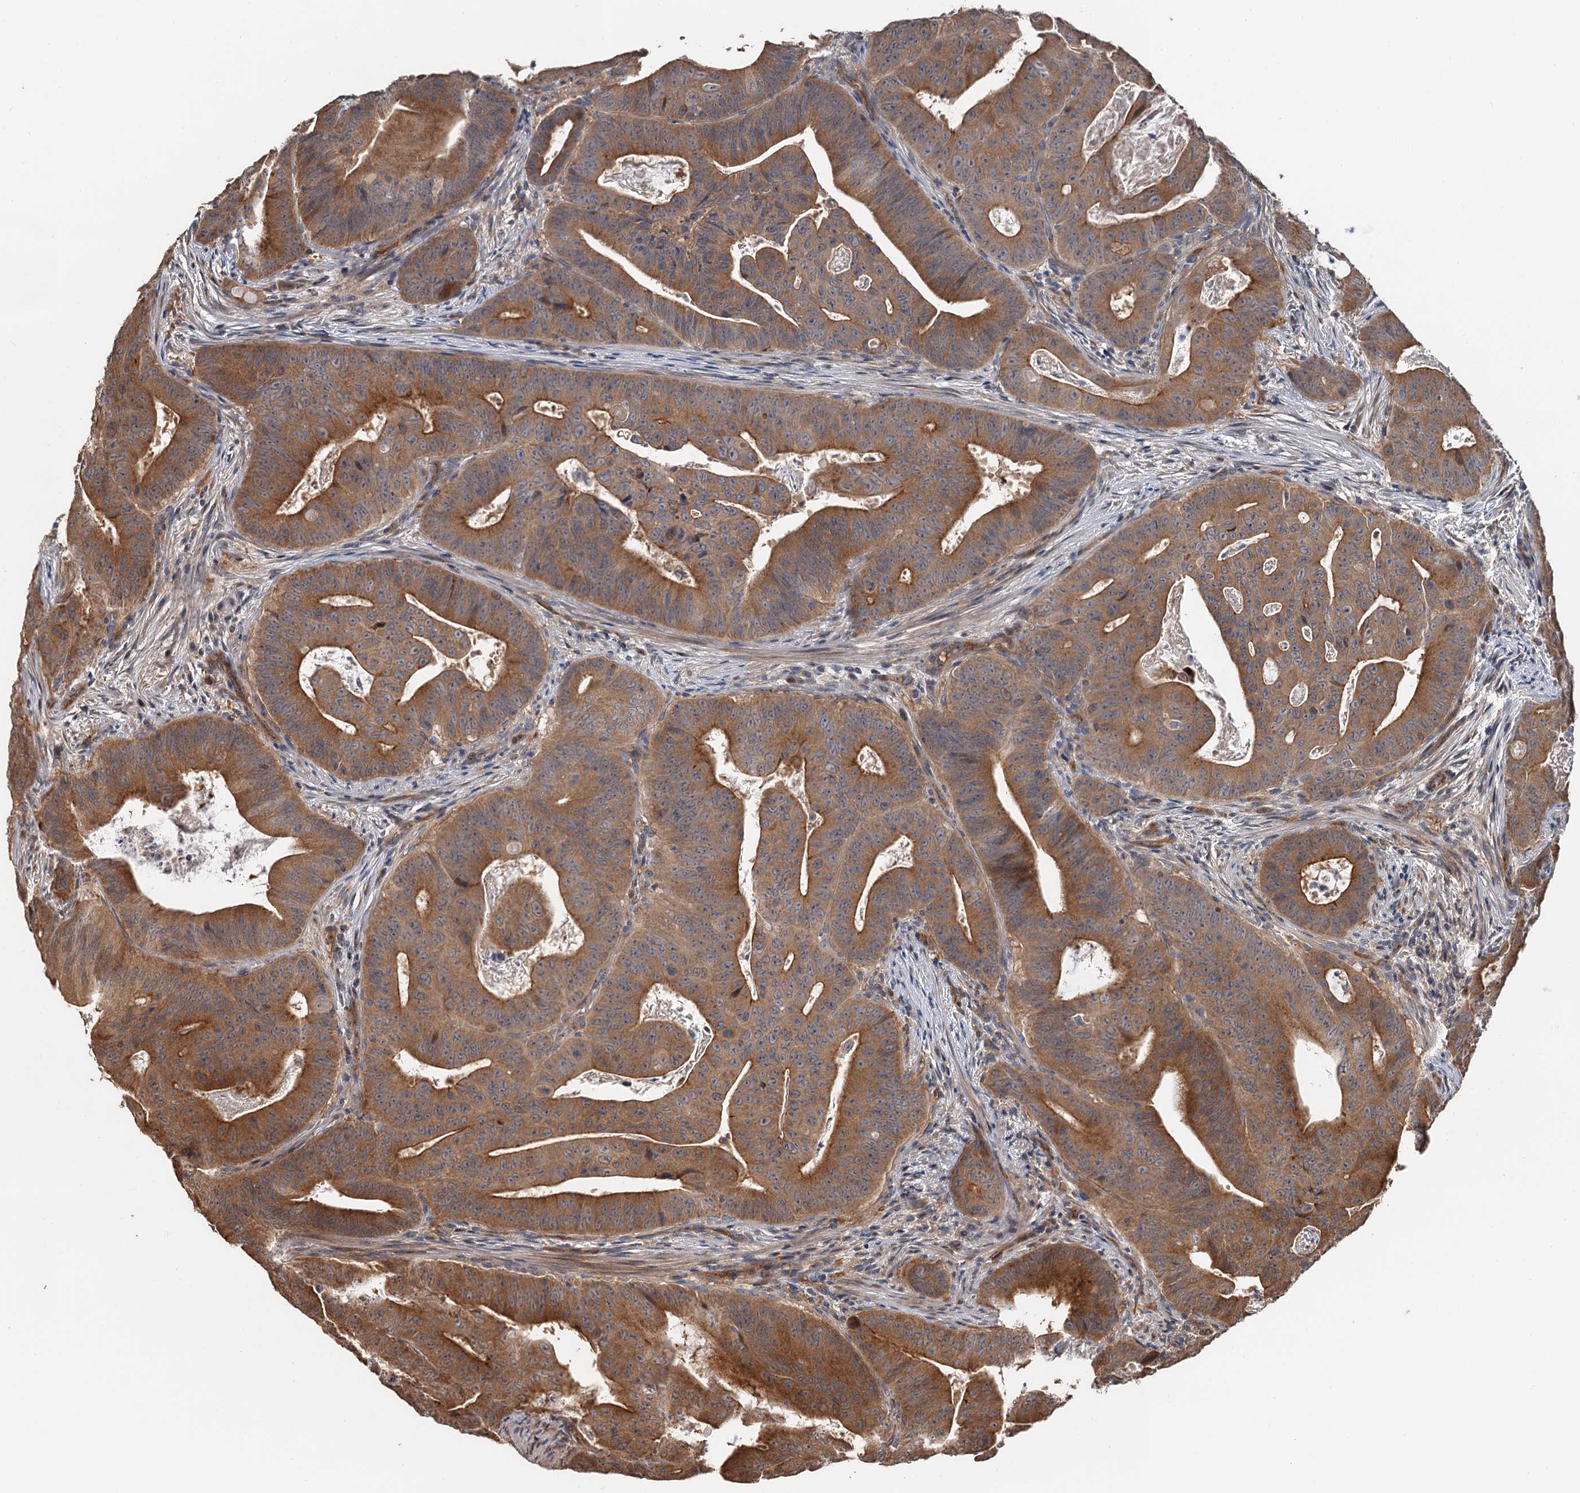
{"staining": {"intensity": "moderate", "quantity": ">75%", "location": "cytoplasmic/membranous"}, "tissue": "colorectal cancer", "cell_type": "Tumor cells", "image_type": "cancer", "snomed": [{"axis": "morphology", "description": "Adenocarcinoma, NOS"}, {"axis": "topography", "description": "Rectum"}], "caption": "A high-resolution histopathology image shows immunohistochemistry staining of colorectal cancer (adenocarcinoma), which exhibits moderate cytoplasmic/membranous staining in about >75% of tumor cells. The protein is stained brown, and the nuclei are stained in blue (DAB (3,3'-diaminobenzidine) IHC with brightfield microscopy, high magnification).", "gene": "DEXI", "patient": {"sex": "female", "age": 75}}